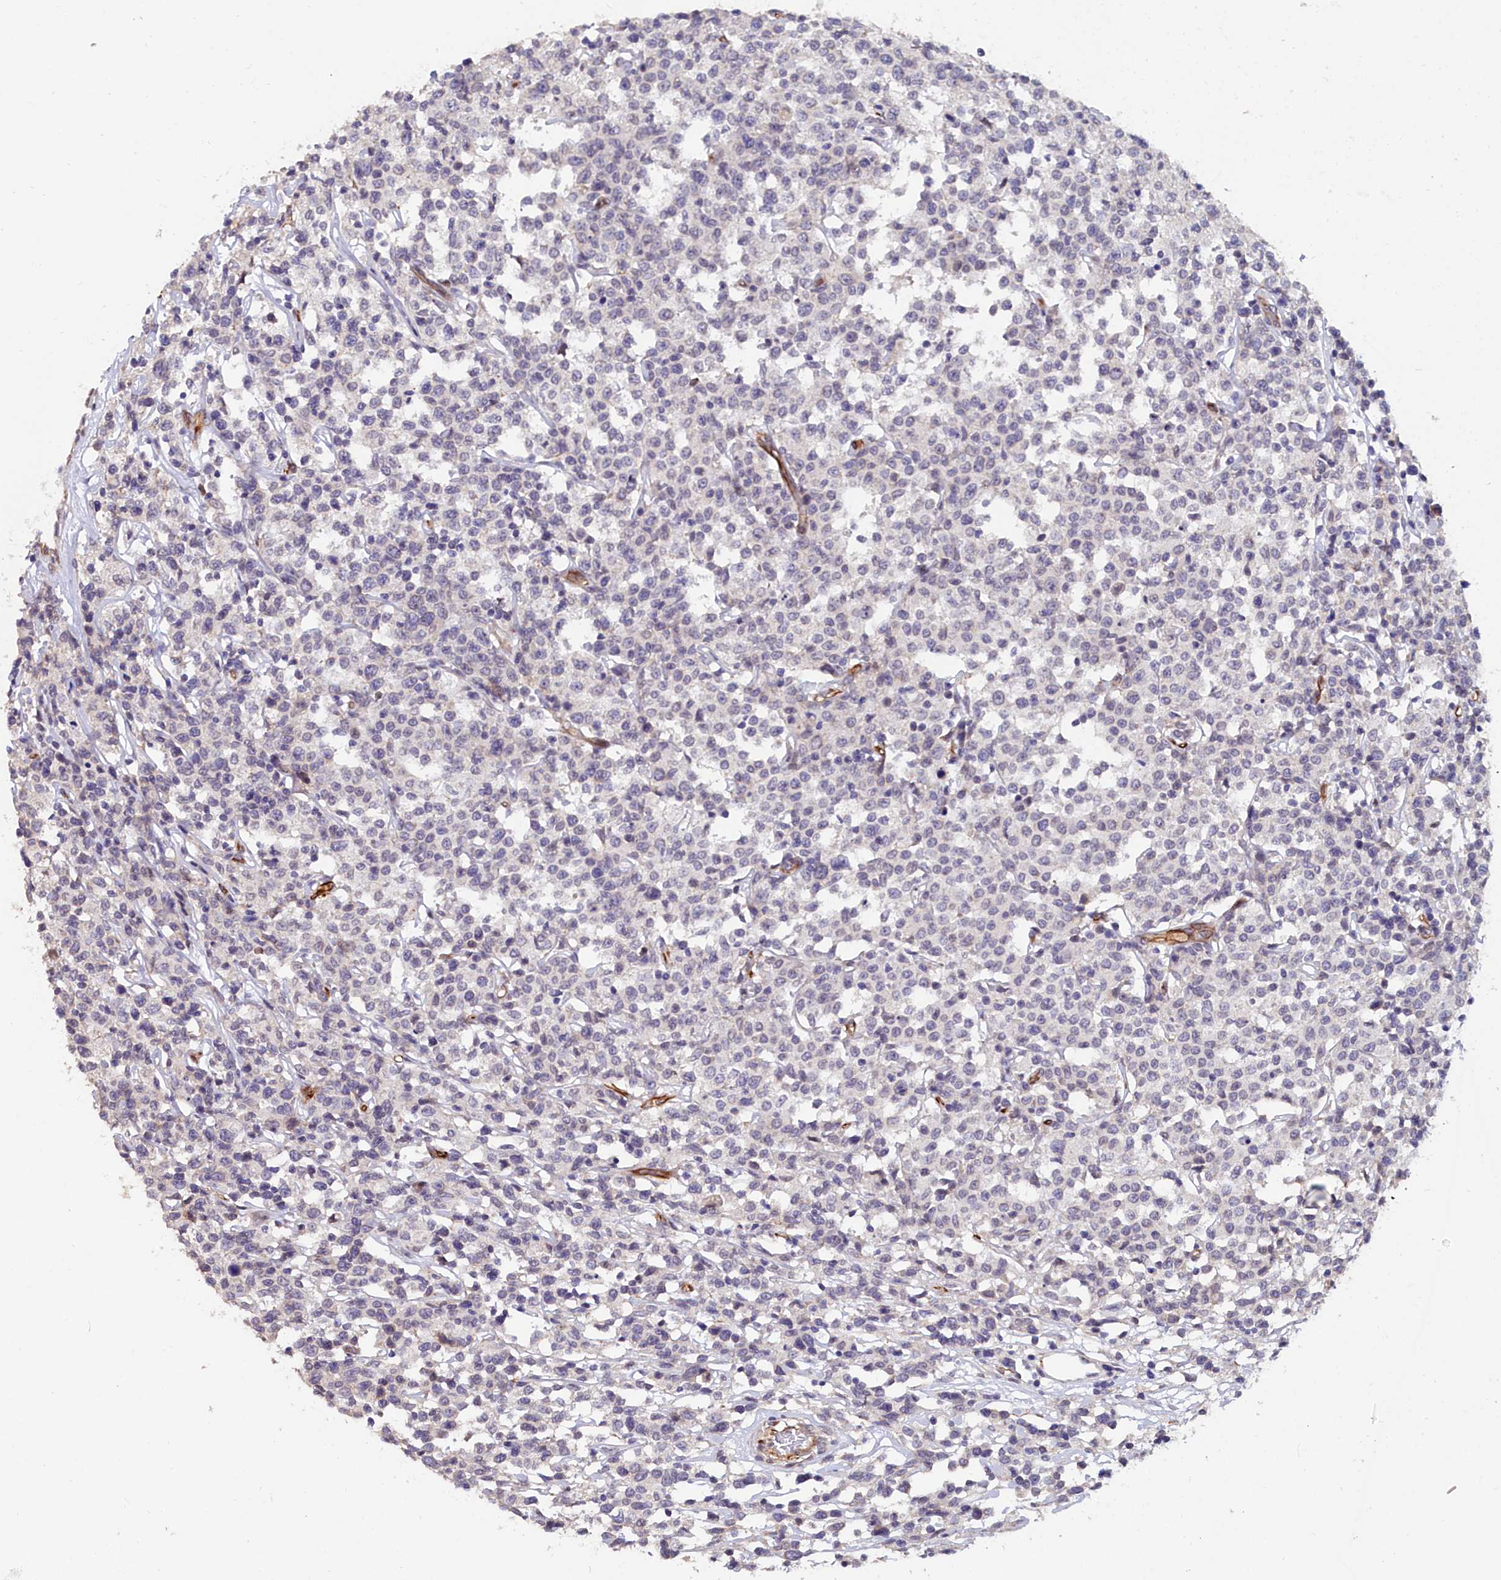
{"staining": {"intensity": "negative", "quantity": "none", "location": "none"}, "tissue": "lymphoma", "cell_type": "Tumor cells", "image_type": "cancer", "snomed": [{"axis": "morphology", "description": "Malignant lymphoma, non-Hodgkin's type, Low grade"}, {"axis": "topography", "description": "Small intestine"}], "caption": "Low-grade malignant lymphoma, non-Hodgkin's type was stained to show a protein in brown. There is no significant staining in tumor cells.", "gene": "C4orf19", "patient": {"sex": "female", "age": 59}}